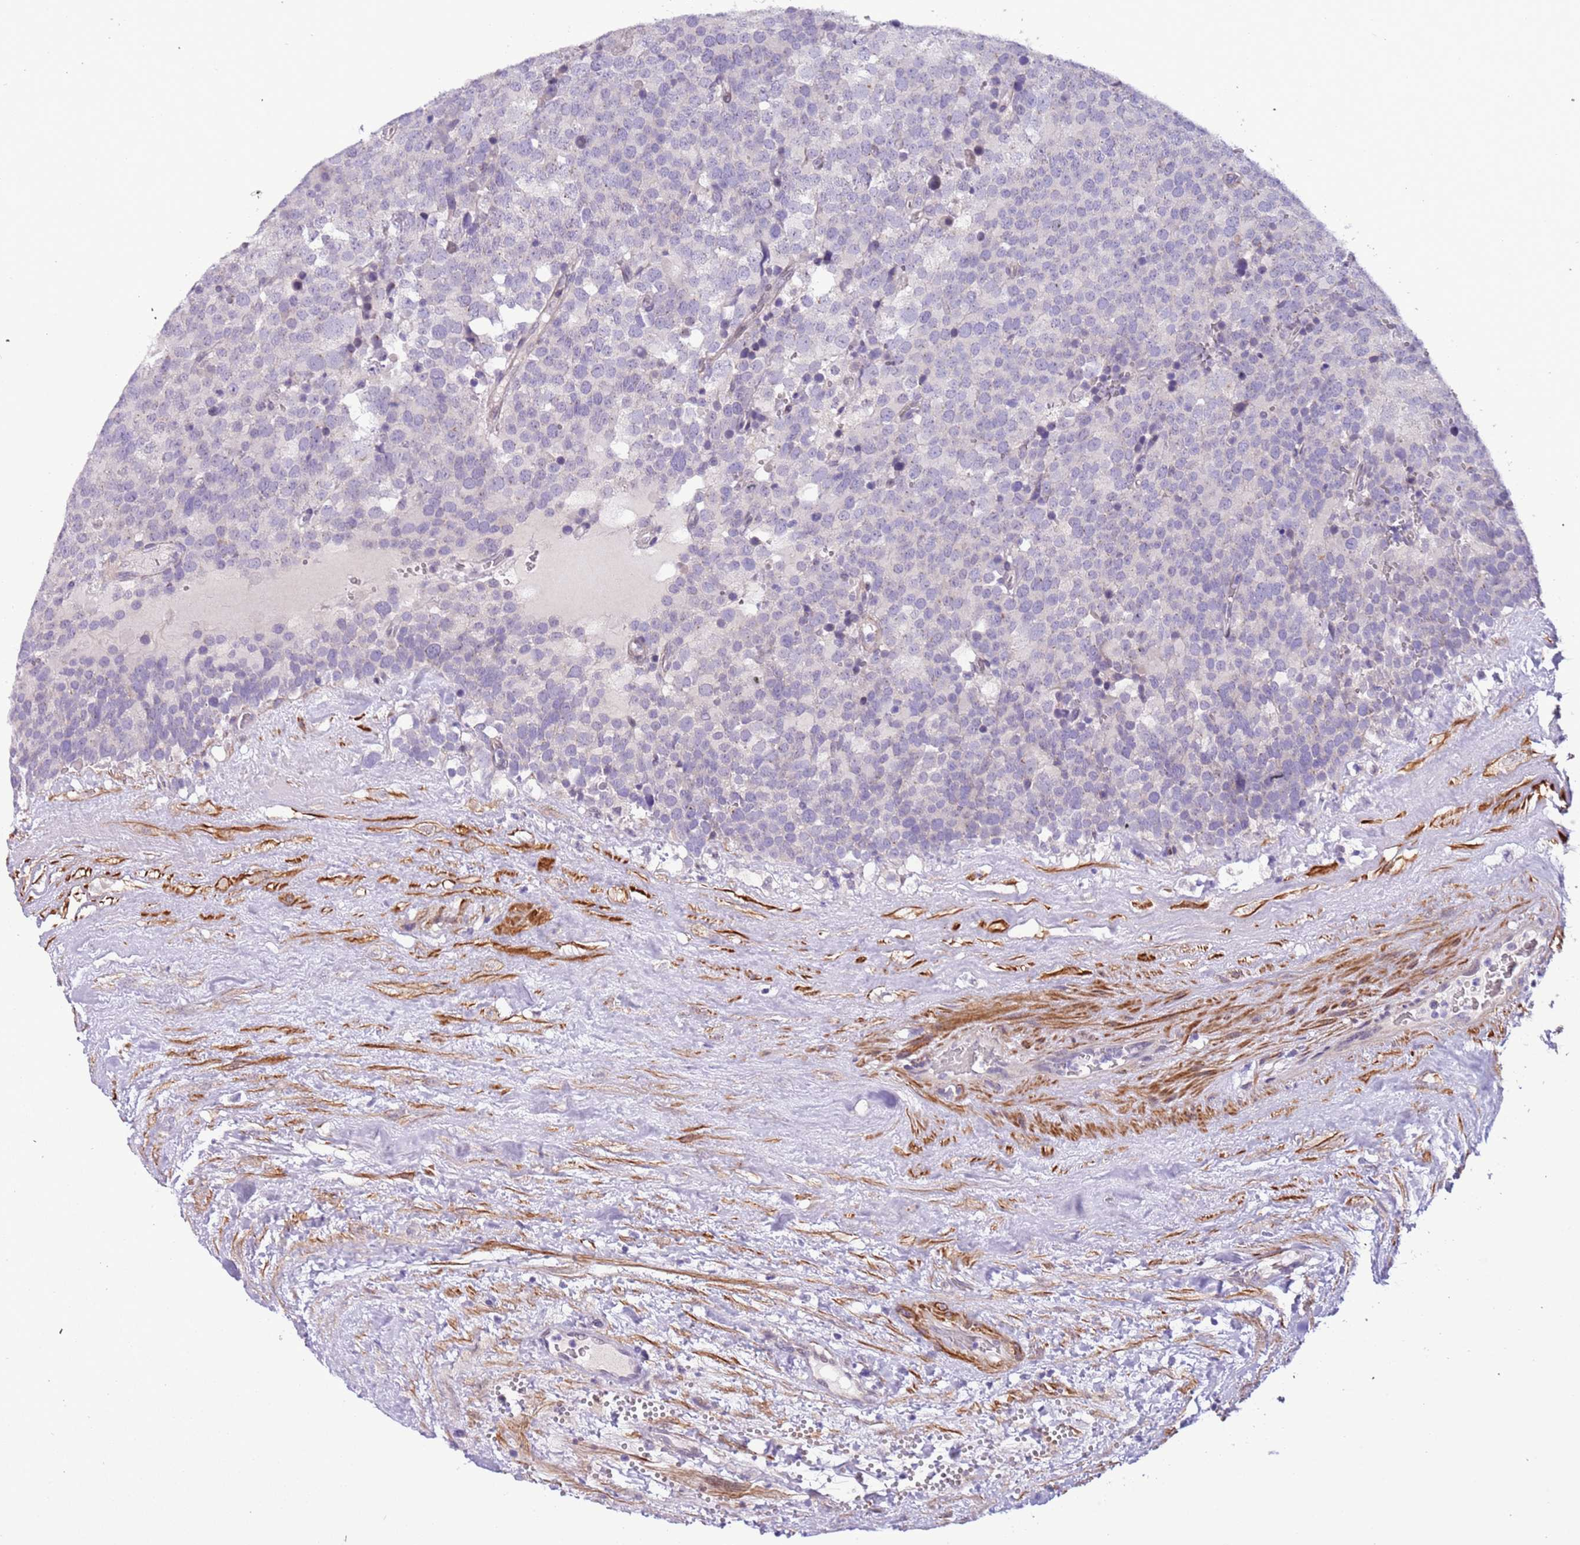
{"staining": {"intensity": "negative", "quantity": "none", "location": "none"}, "tissue": "testis cancer", "cell_type": "Tumor cells", "image_type": "cancer", "snomed": [{"axis": "morphology", "description": "Seminoma, NOS"}, {"axis": "topography", "description": "Testis"}], "caption": "Immunohistochemistry of human seminoma (testis) displays no staining in tumor cells.", "gene": "PLEKHH1", "patient": {"sex": "male", "age": 71}}